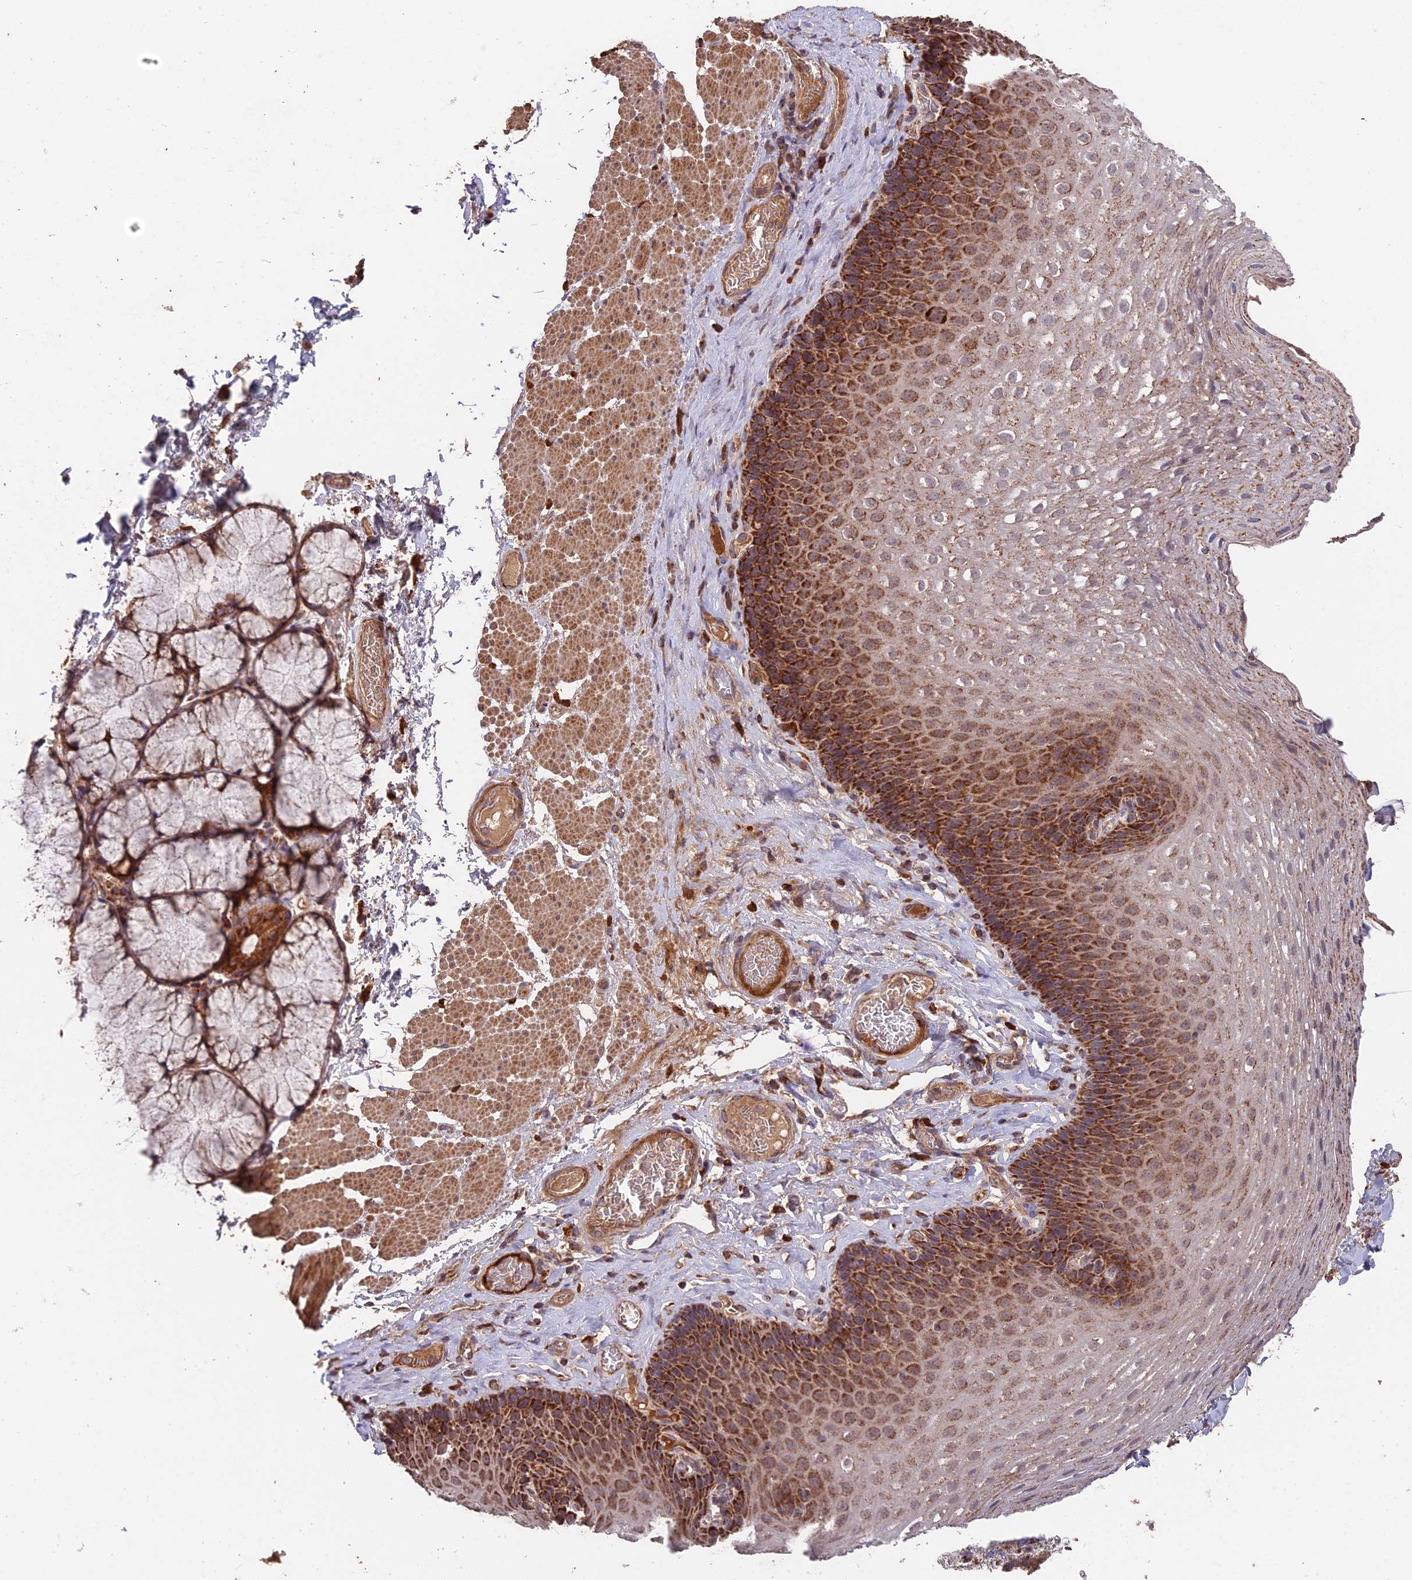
{"staining": {"intensity": "strong", "quantity": ">75%", "location": "cytoplasmic/membranous"}, "tissue": "esophagus", "cell_type": "Squamous epithelial cells", "image_type": "normal", "snomed": [{"axis": "morphology", "description": "Normal tissue, NOS"}, {"axis": "topography", "description": "Esophagus"}], "caption": "A photomicrograph showing strong cytoplasmic/membranous staining in about >75% of squamous epithelial cells in normal esophagus, as visualized by brown immunohistochemical staining.", "gene": "IFT22", "patient": {"sex": "female", "age": 66}}